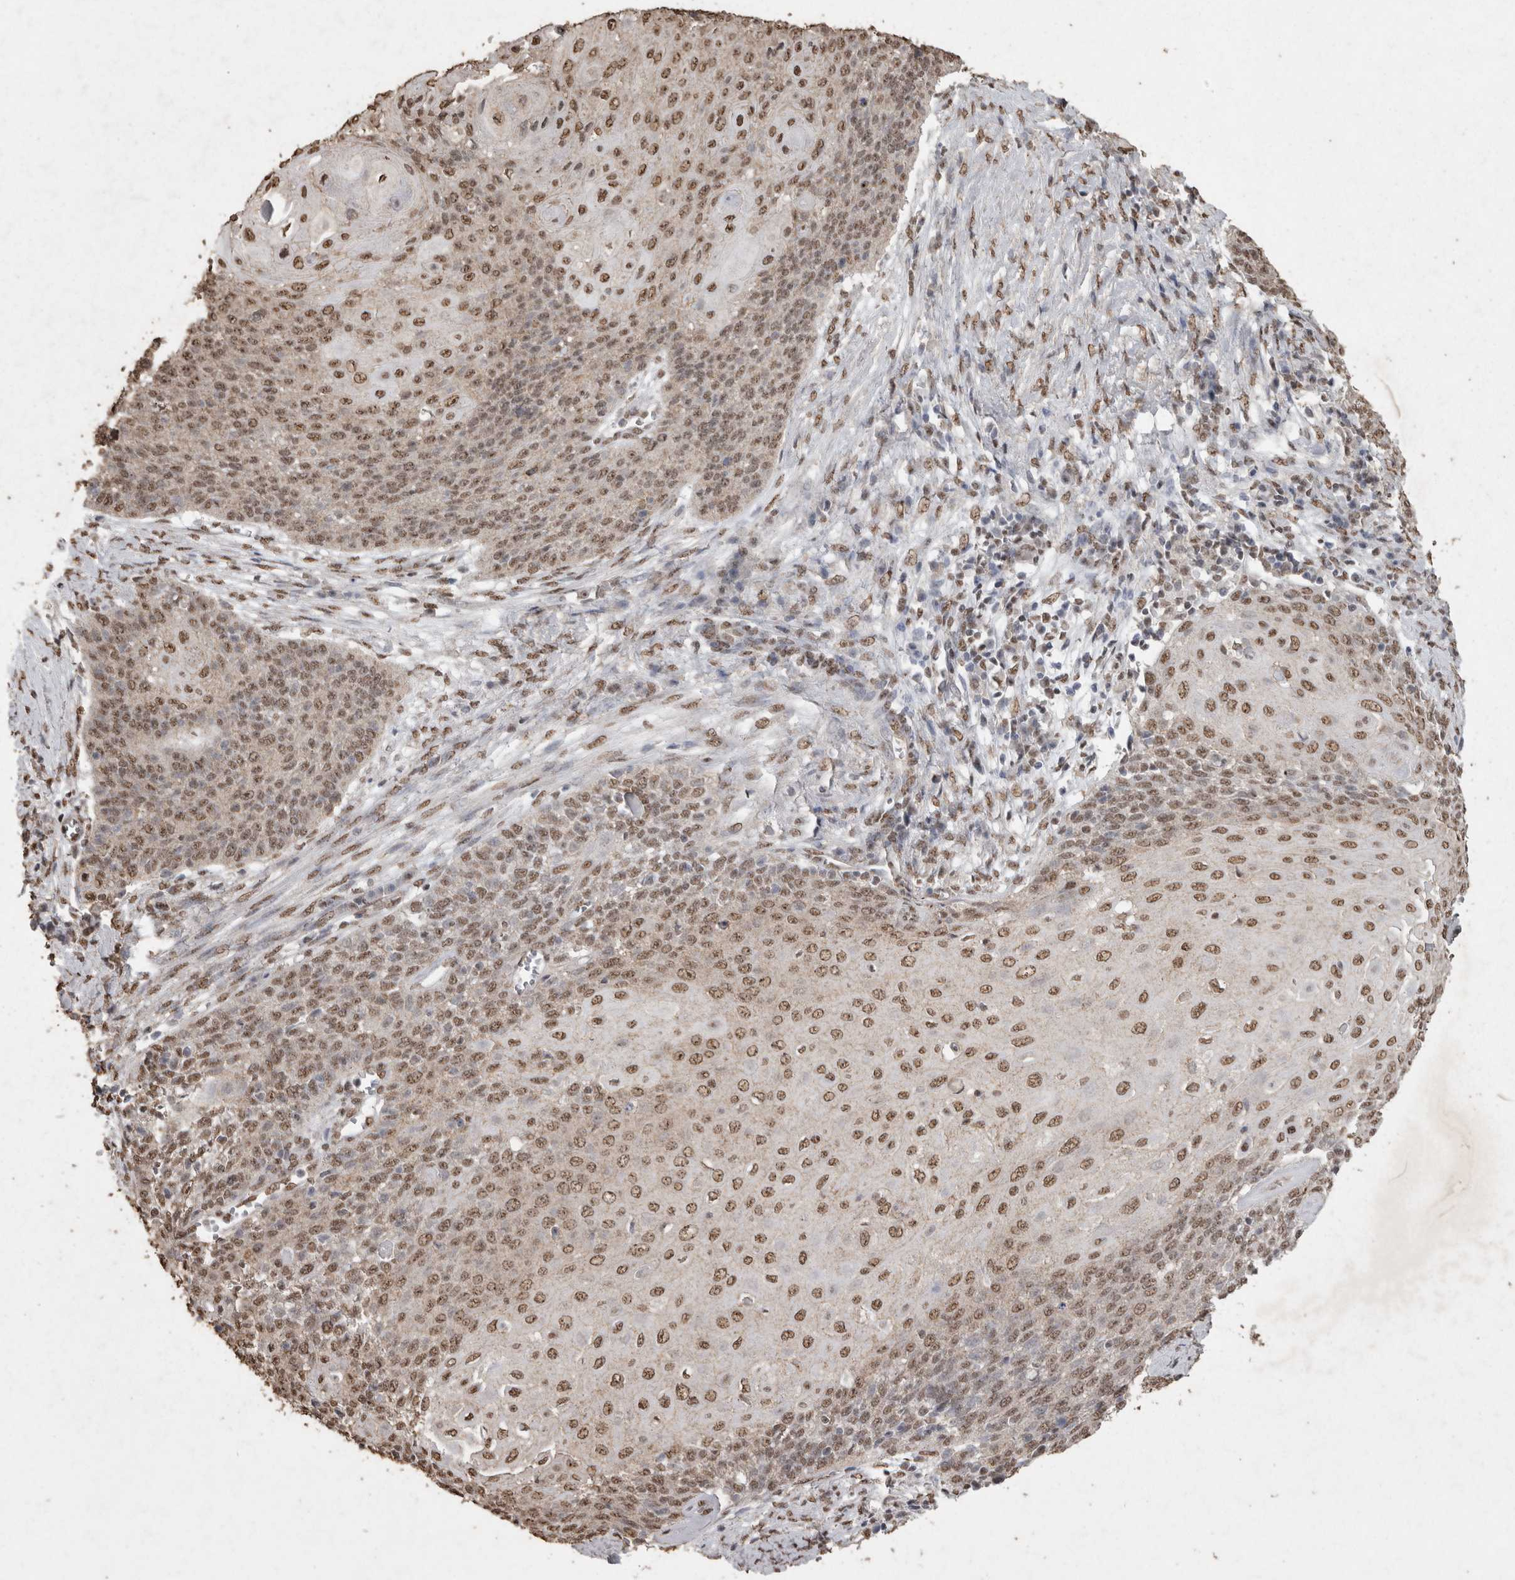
{"staining": {"intensity": "moderate", "quantity": ">75%", "location": "nuclear"}, "tissue": "cervical cancer", "cell_type": "Tumor cells", "image_type": "cancer", "snomed": [{"axis": "morphology", "description": "Squamous cell carcinoma, NOS"}, {"axis": "topography", "description": "Cervix"}], "caption": "Immunohistochemistry of squamous cell carcinoma (cervical) shows medium levels of moderate nuclear expression in about >75% of tumor cells.", "gene": "SMAD7", "patient": {"sex": "female", "age": 39}}